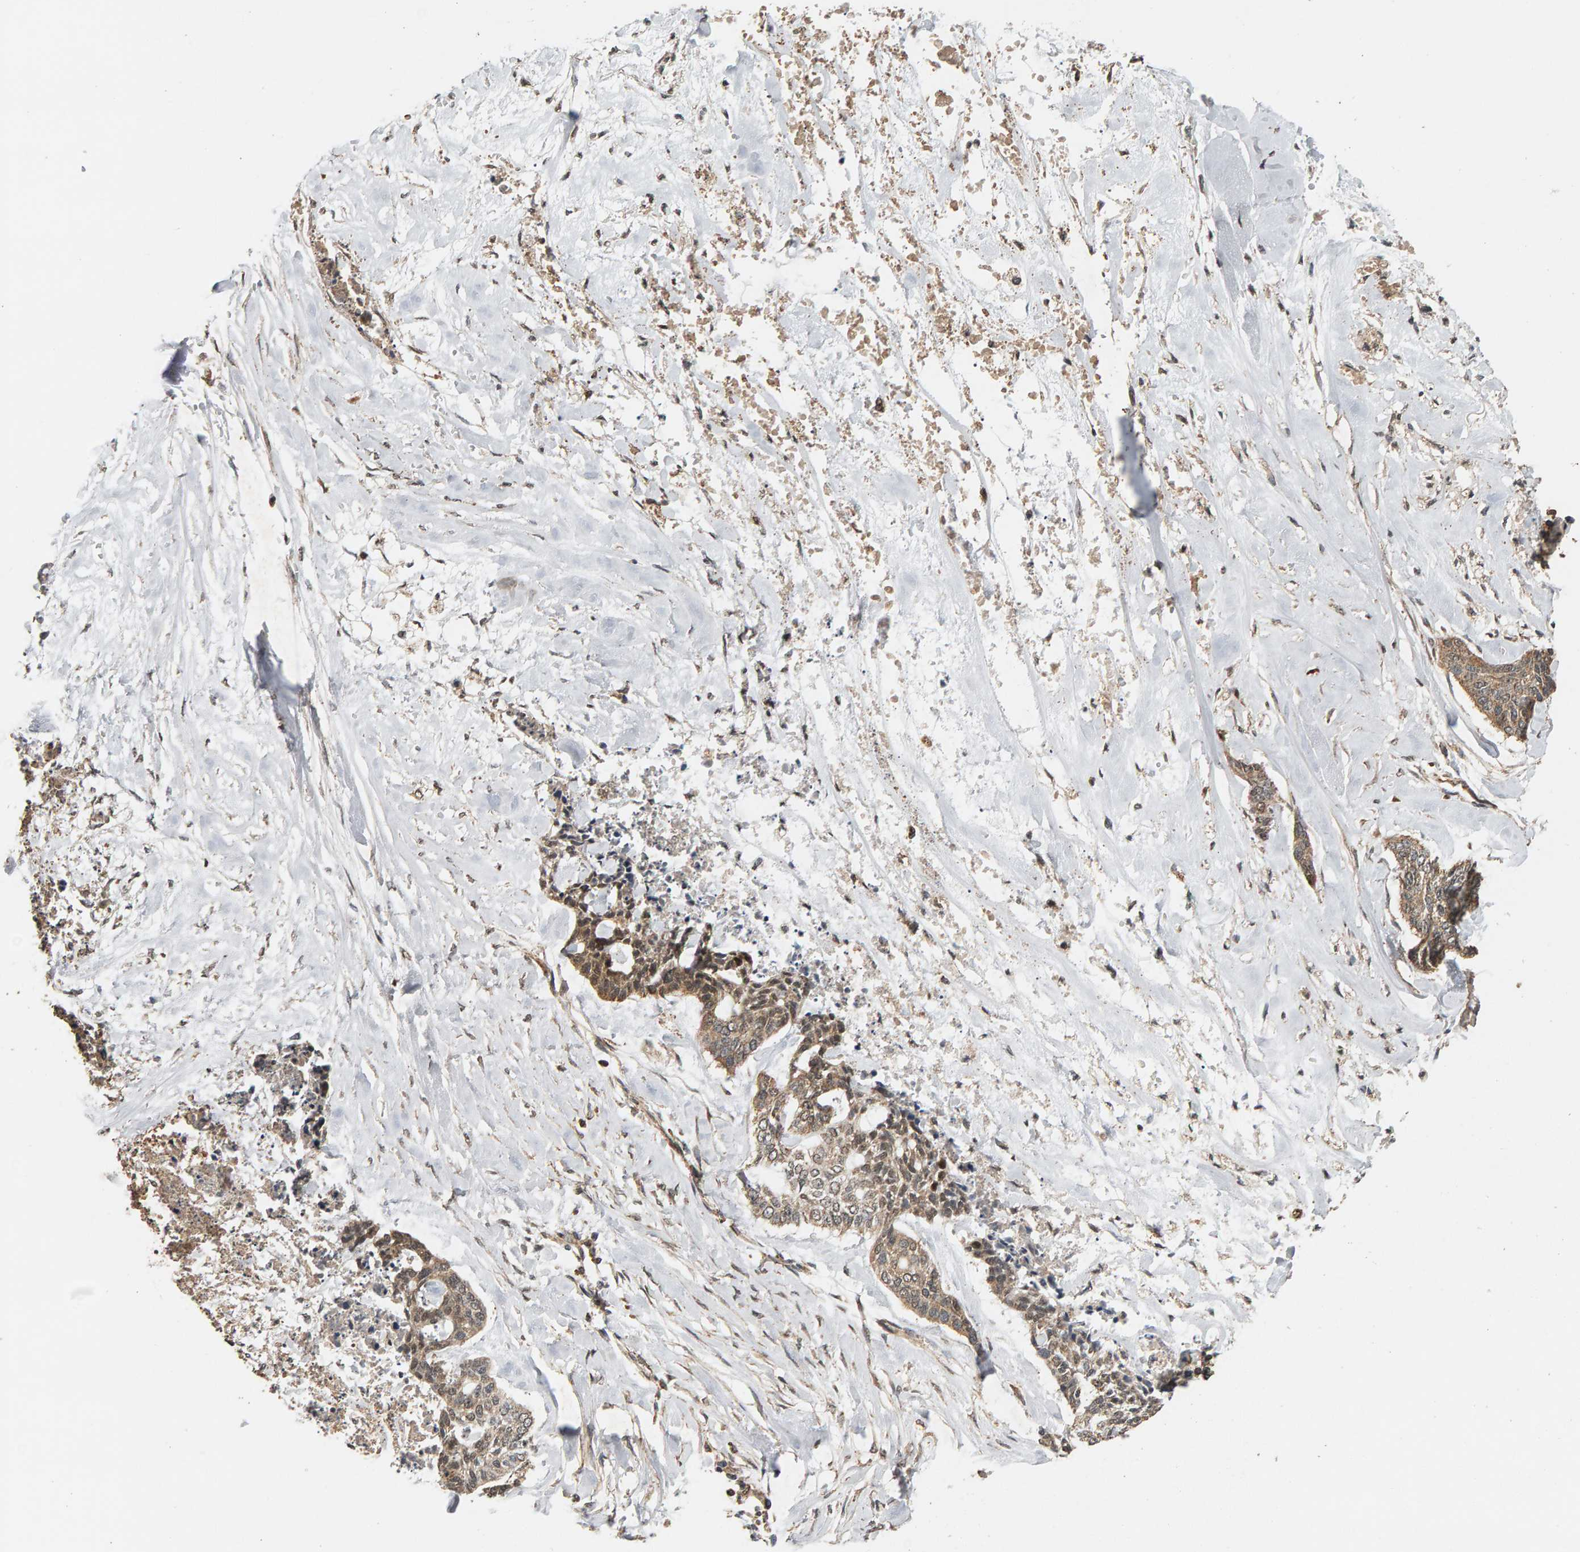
{"staining": {"intensity": "moderate", "quantity": ">75%", "location": "cytoplasmic/membranous,nuclear"}, "tissue": "skin cancer", "cell_type": "Tumor cells", "image_type": "cancer", "snomed": [{"axis": "morphology", "description": "Basal cell carcinoma"}, {"axis": "topography", "description": "Skin"}], "caption": "A medium amount of moderate cytoplasmic/membranous and nuclear expression is appreciated in about >75% of tumor cells in basal cell carcinoma (skin) tissue.", "gene": "GSTK1", "patient": {"sex": "female", "age": 64}}